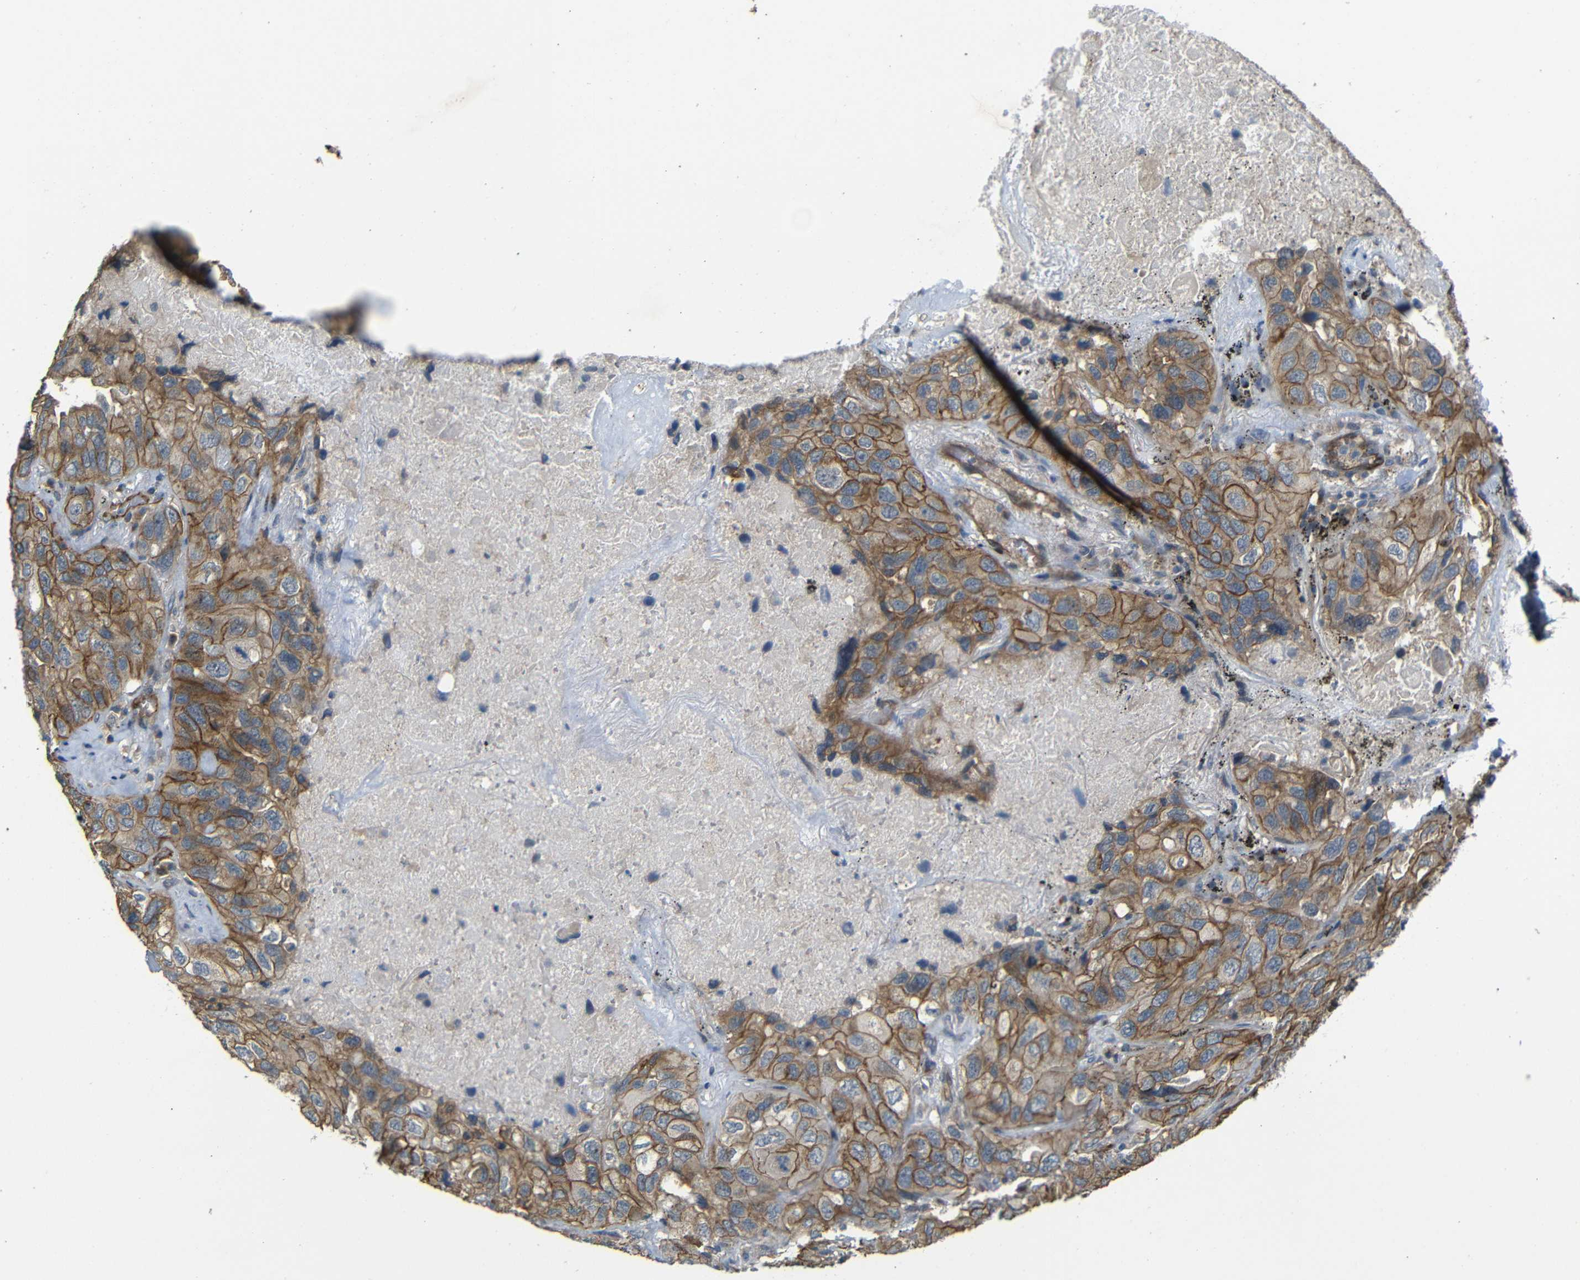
{"staining": {"intensity": "moderate", "quantity": ">75%", "location": "cytoplasmic/membranous"}, "tissue": "lung cancer", "cell_type": "Tumor cells", "image_type": "cancer", "snomed": [{"axis": "morphology", "description": "Squamous cell carcinoma, NOS"}, {"axis": "topography", "description": "Lung"}], "caption": "This is an image of IHC staining of lung squamous cell carcinoma, which shows moderate staining in the cytoplasmic/membranous of tumor cells.", "gene": "RELL1", "patient": {"sex": "female", "age": 73}}